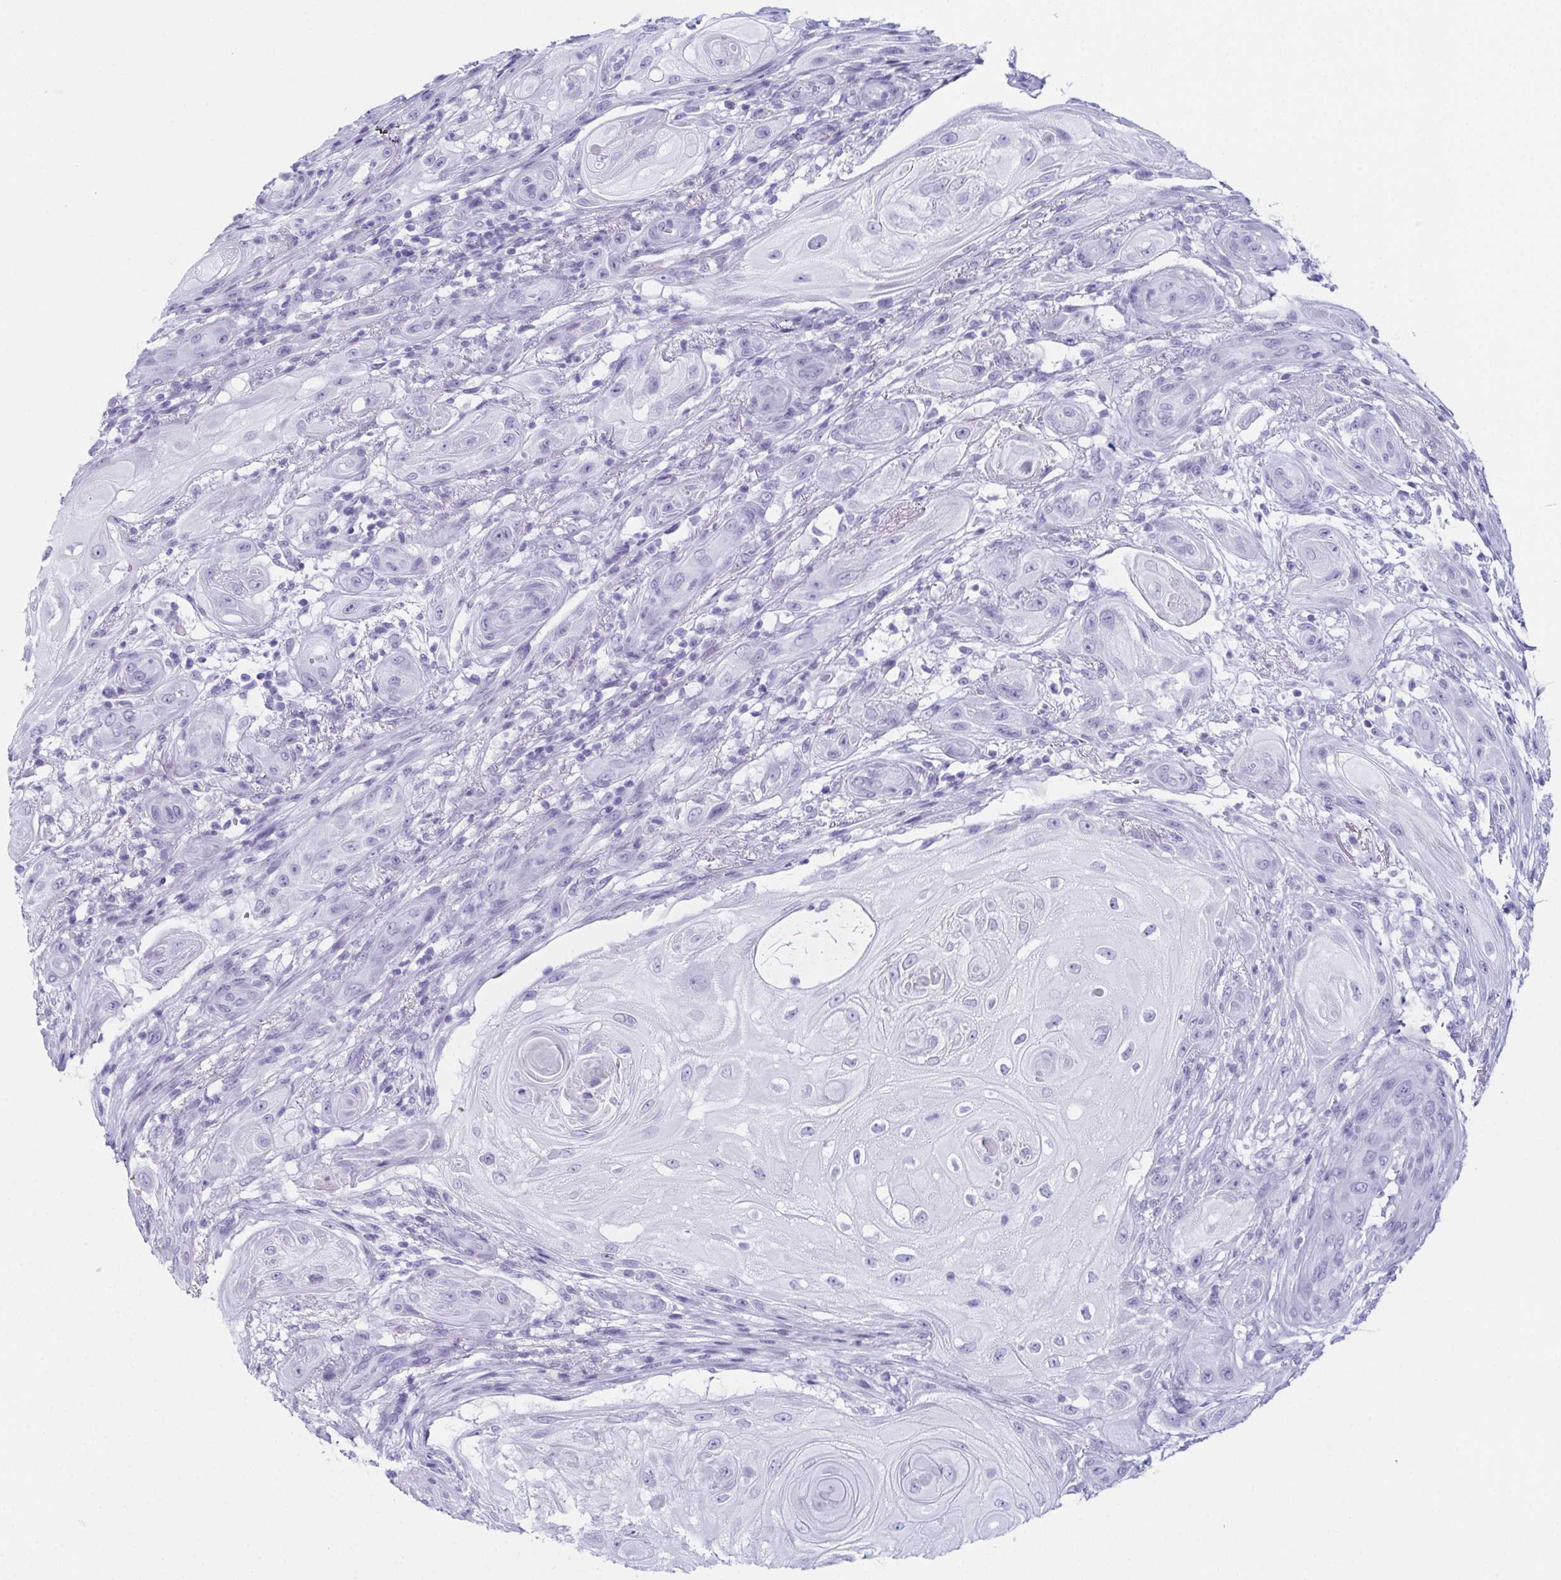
{"staining": {"intensity": "negative", "quantity": "none", "location": "none"}, "tissue": "skin cancer", "cell_type": "Tumor cells", "image_type": "cancer", "snomed": [{"axis": "morphology", "description": "Squamous cell carcinoma, NOS"}, {"axis": "topography", "description": "Skin"}], "caption": "Protein analysis of skin cancer (squamous cell carcinoma) displays no significant staining in tumor cells. The staining was performed using DAB (3,3'-diaminobenzidine) to visualize the protein expression in brown, while the nuclei were stained in blue with hematoxylin (Magnification: 20x).", "gene": "ENKUR", "patient": {"sex": "male", "age": 62}}